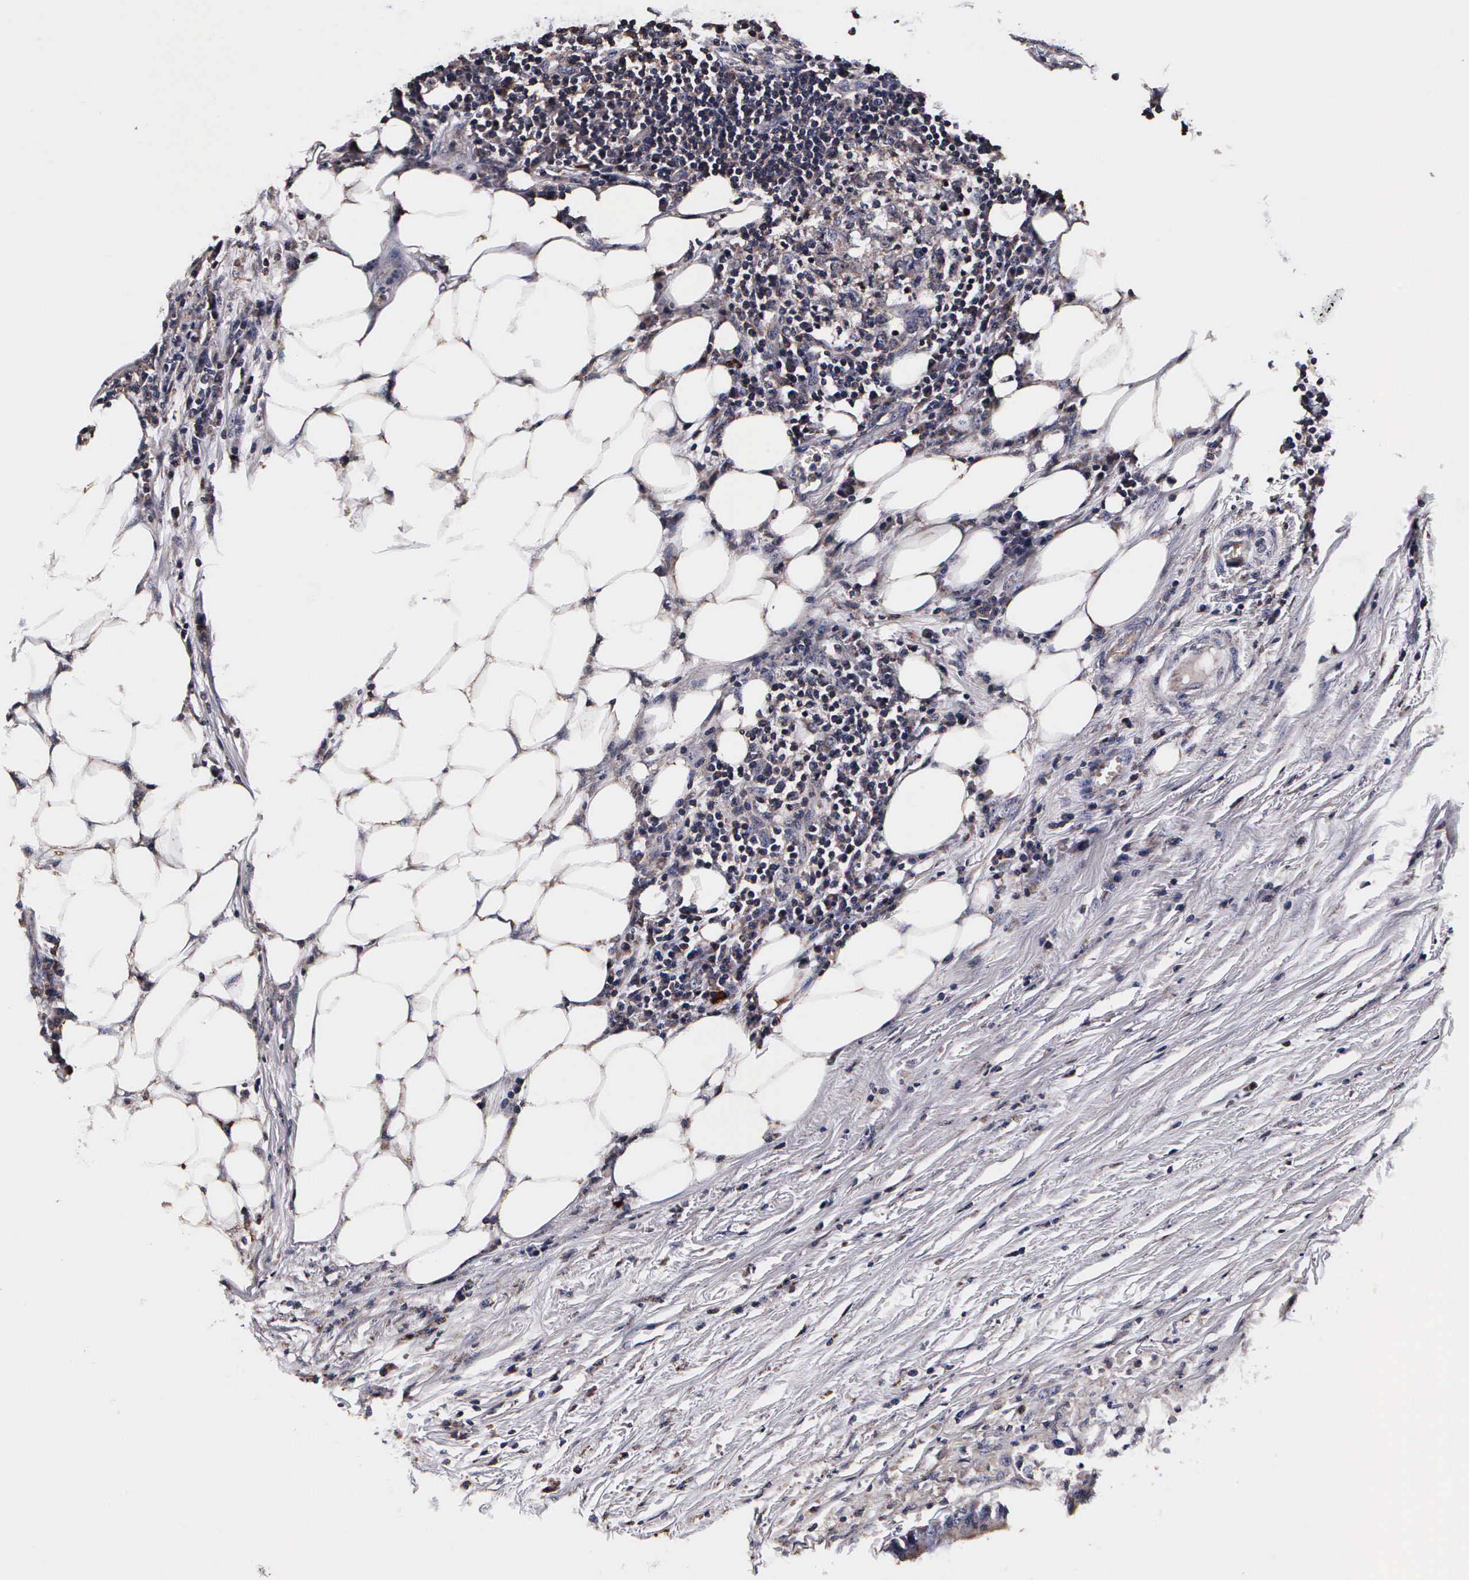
{"staining": {"intensity": "weak", "quantity": ">75%", "location": "cytoplasmic/membranous"}, "tissue": "colorectal cancer", "cell_type": "Tumor cells", "image_type": "cancer", "snomed": [{"axis": "morphology", "description": "Adenocarcinoma, NOS"}, {"axis": "topography", "description": "Colon"}], "caption": "Human colorectal cancer stained with a protein marker demonstrates weak staining in tumor cells.", "gene": "PSMA3", "patient": {"sex": "male", "age": 71}}